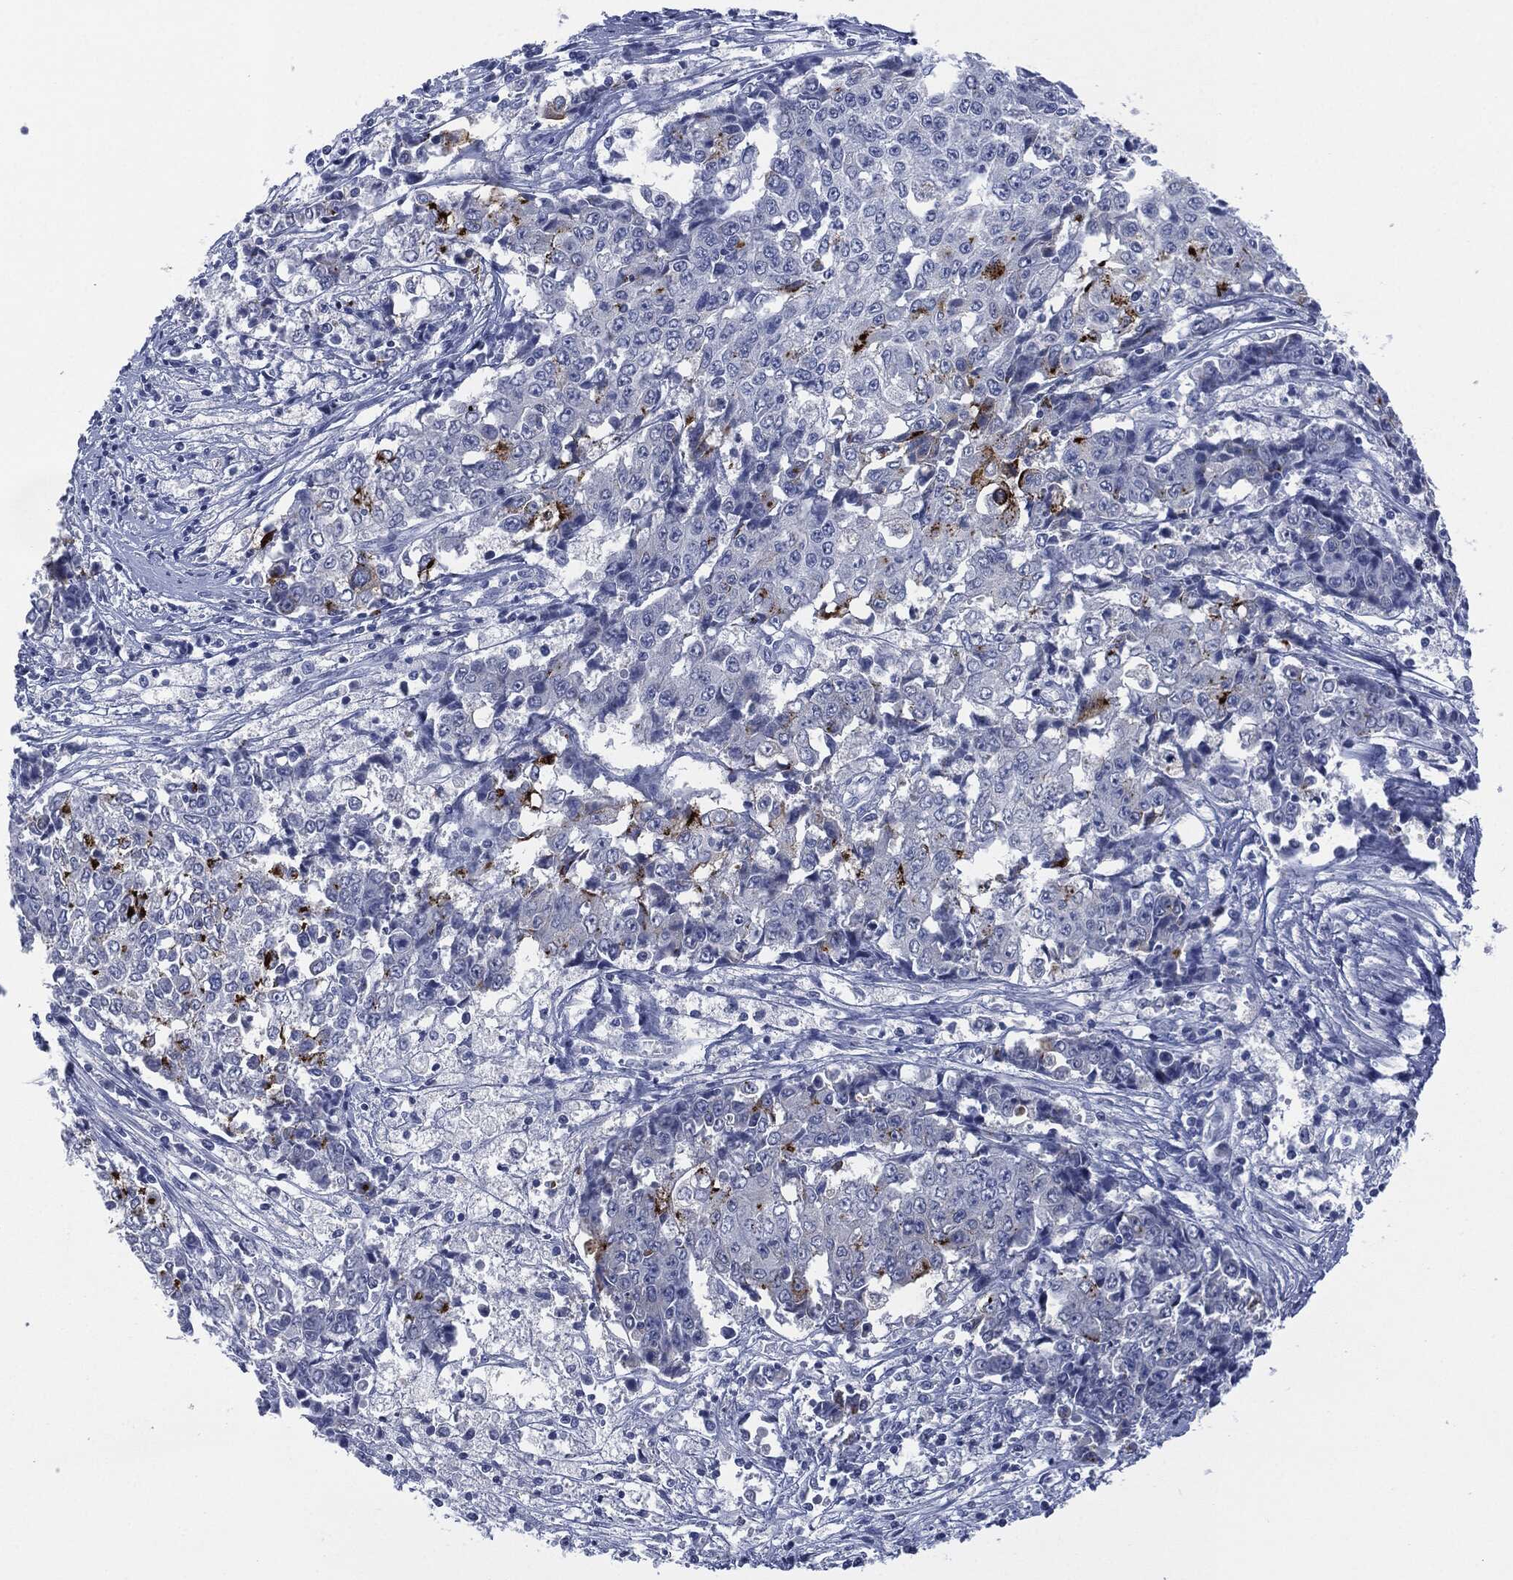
{"staining": {"intensity": "strong", "quantity": "<25%", "location": "cytoplasmic/membranous"}, "tissue": "ovarian cancer", "cell_type": "Tumor cells", "image_type": "cancer", "snomed": [{"axis": "morphology", "description": "Carcinoma, endometroid"}, {"axis": "topography", "description": "Ovary"}], "caption": "Protein expression by immunohistochemistry exhibits strong cytoplasmic/membranous positivity in approximately <25% of tumor cells in ovarian cancer.", "gene": "MUC16", "patient": {"sex": "female", "age": 42}}